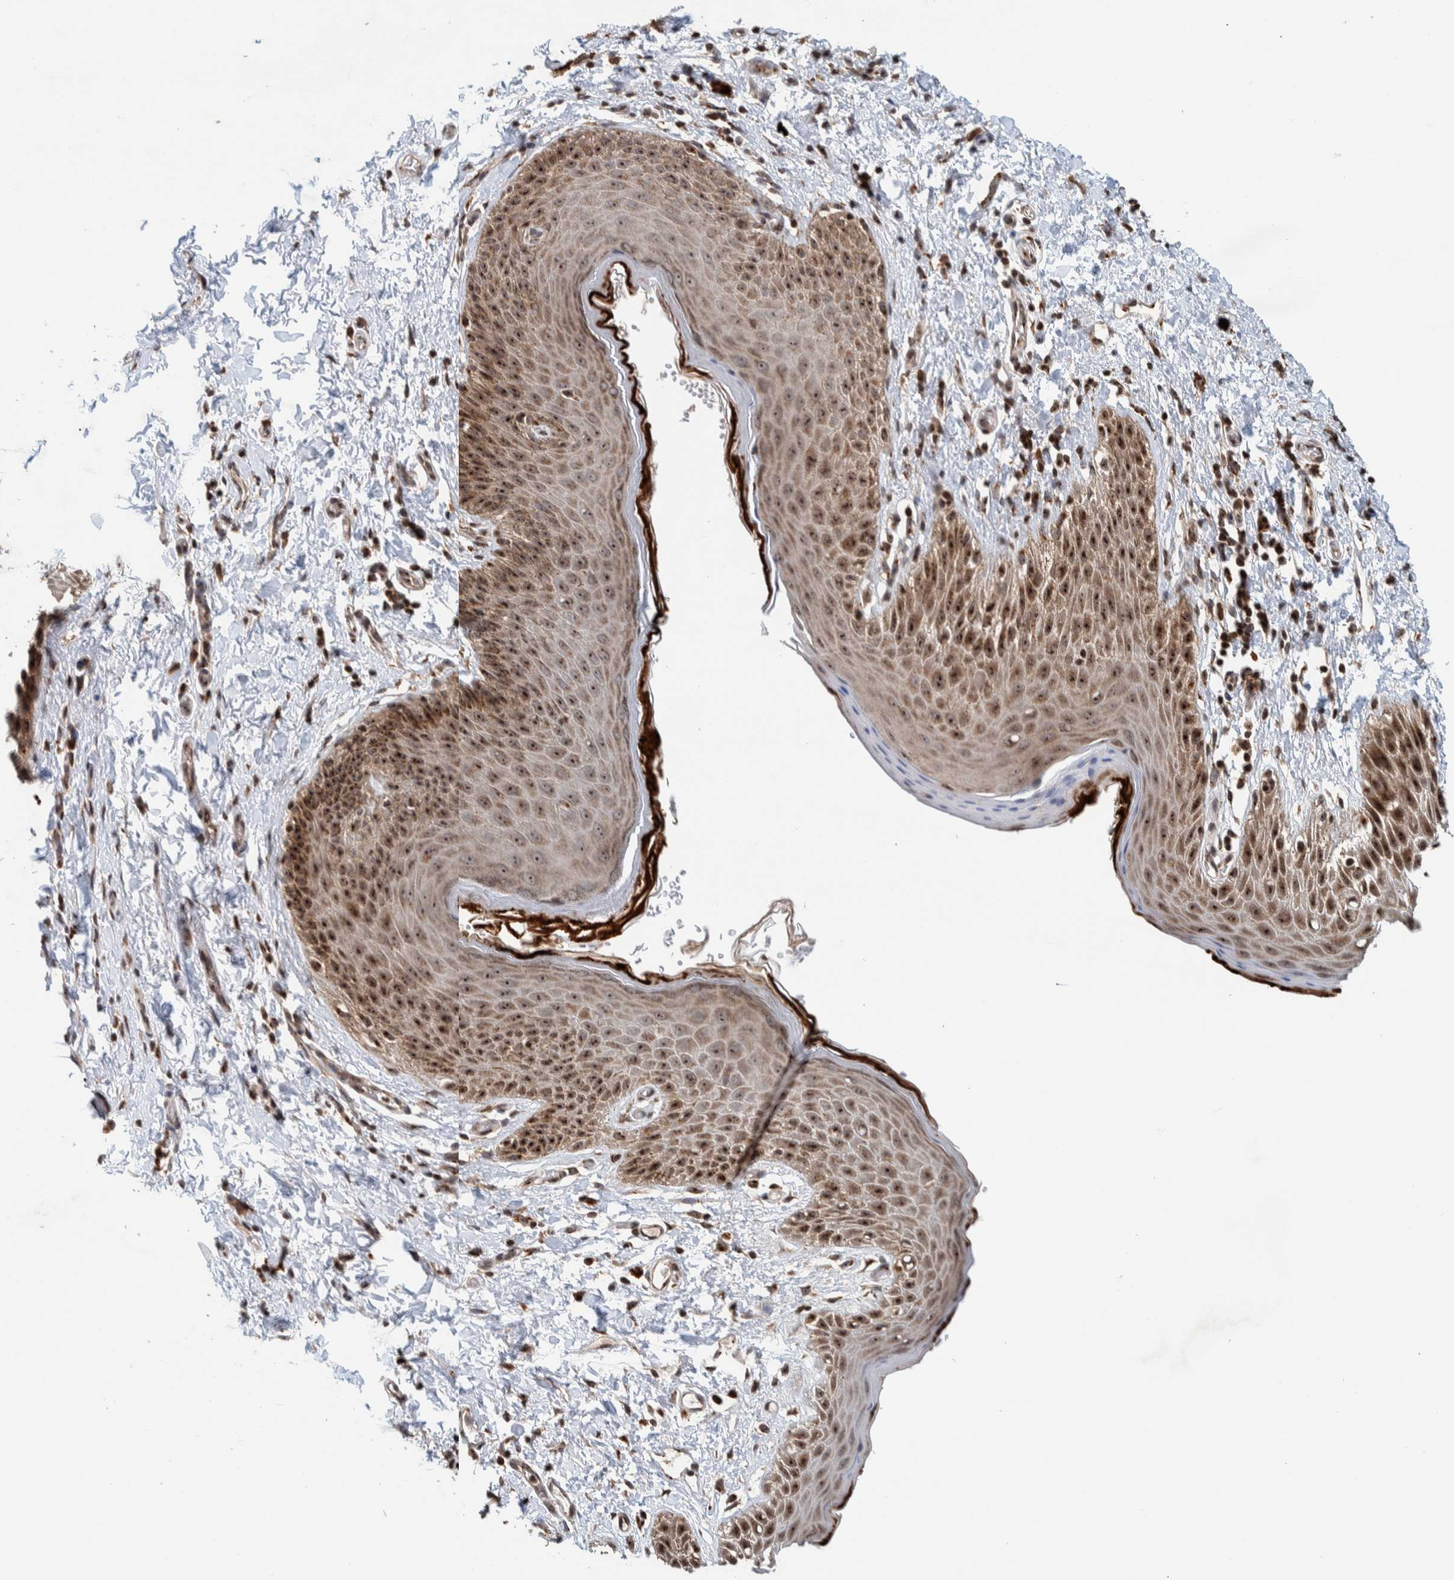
{"staining": {"intensity": "strong", "quantity": "25%-75%", "location": "cytoplasmic/membranous,nuclear"}, "tissue": "skin", "cell_type": "Epidermal cells", "image_type": "normal", "snomed": [{"axis": "morphology", "description": "Normal tissue, NOS"}, {"axis": "topography", "description": "Anal"}, {"axis": "topography", "description": "Peripheral nerve tissue"}], "caption": "This histopathology image shows IHC staining of unremarkable human skin, with high strong cytoplasmic/membranous,nuclear positivity in about 25%-75% of epidermal cells.", "gene": "CCDC182", "patient": {"sex": "male", "age": 44}}